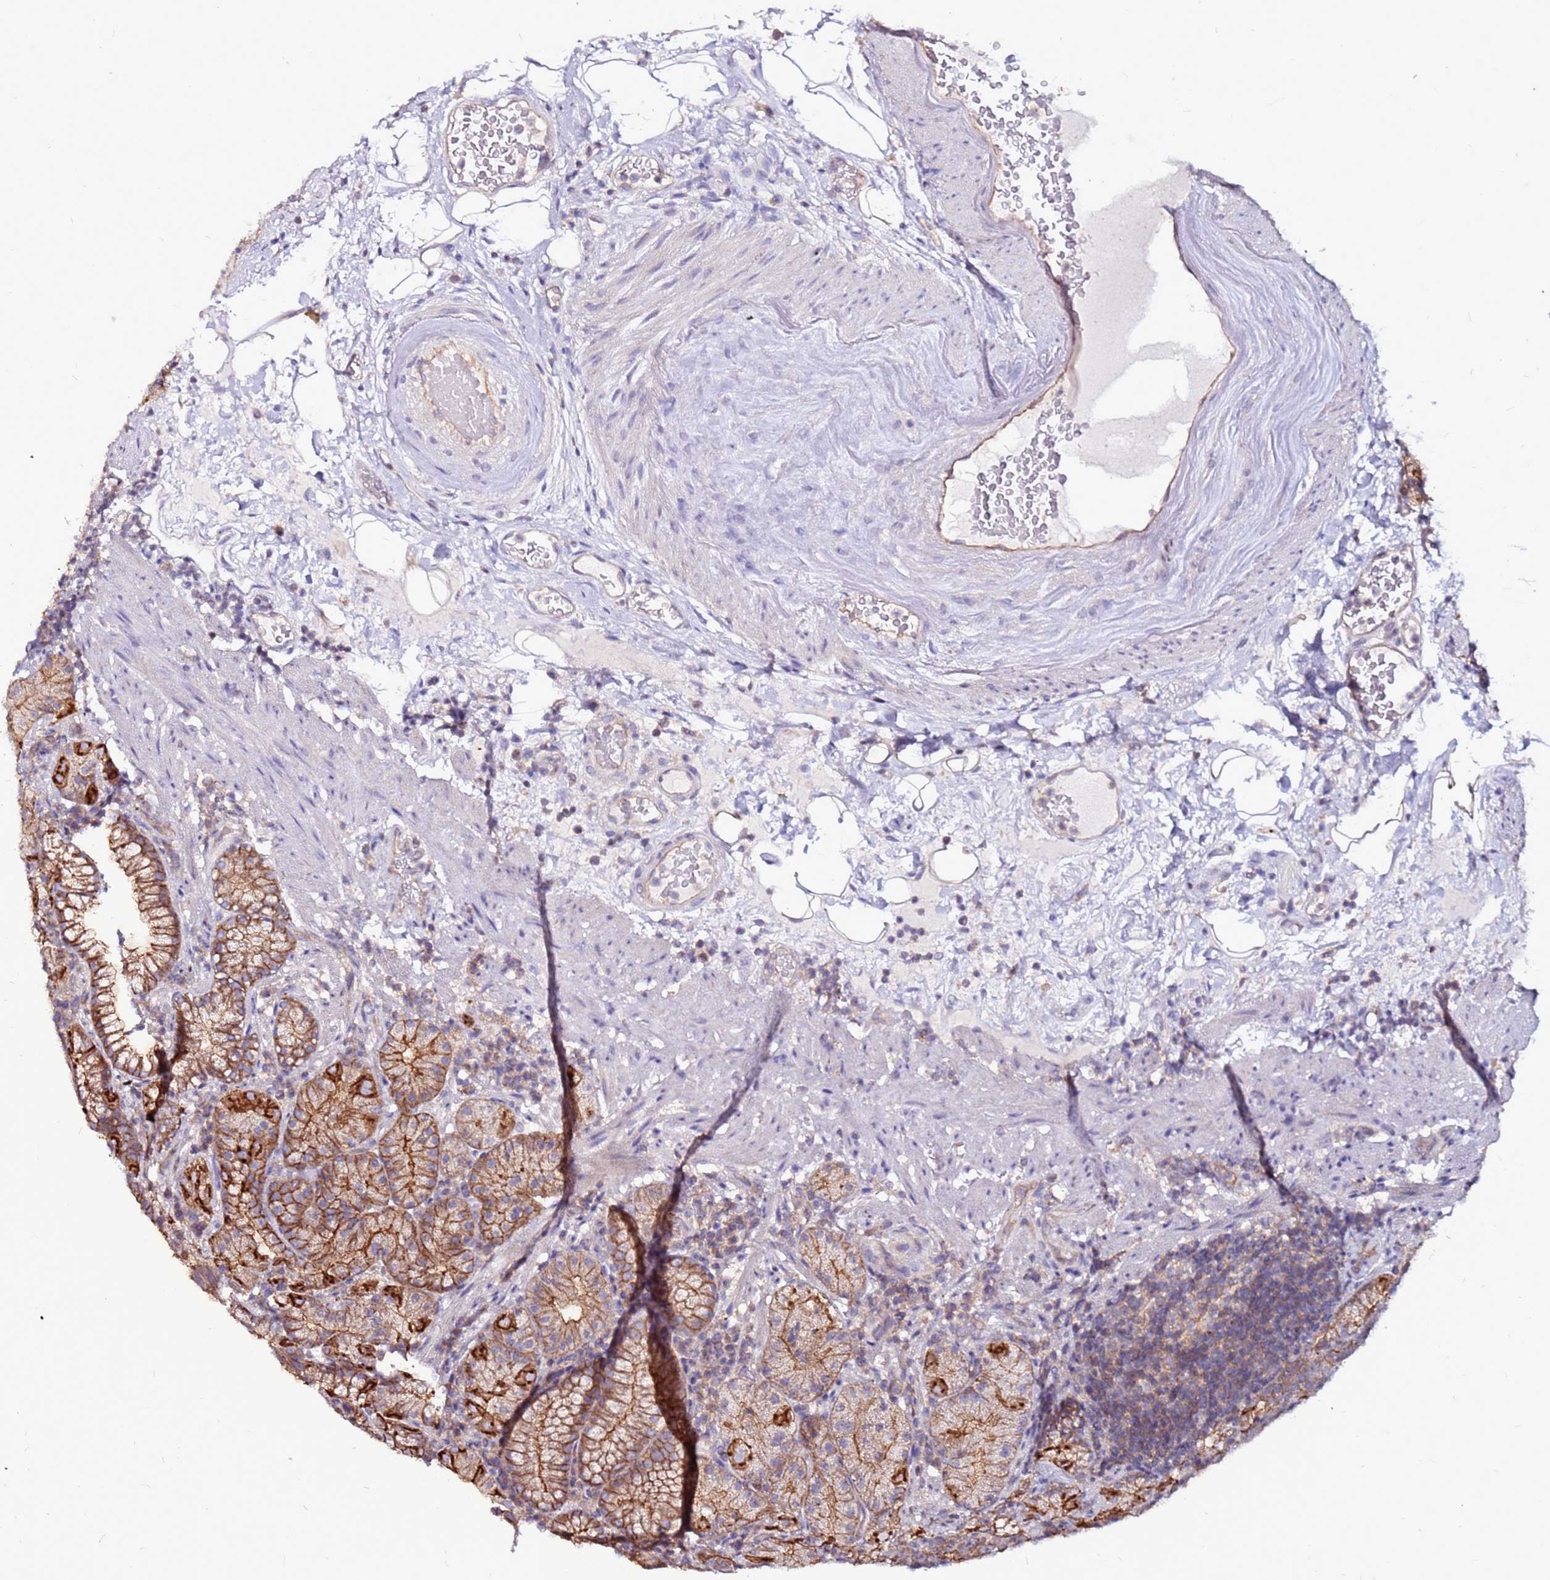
{"staining": {"intensity": "strong", "quantity": ">75%", "location": "cytoplasmic/membranous"}, "tissue": "stomach", "cell_type": "Glandular cells", "image_type": "normal", "snomed": [{"axis": "morphology", "description": "Normal tissue, NOS"}, {"axis": "morphology", "description": "Inflammation, NOS"}, {"axis": "topography", "description": "Stomach"}], "caption": "Strong cytoplasmic/membranous expression is present in approximately >75% of glandular cells in unremarkable stomach. Ihc stains the protein of interest in brown and the nuclei are stained blue.", "gene": "NRN1L", "patient": {"sex": "male", "age": 79}}